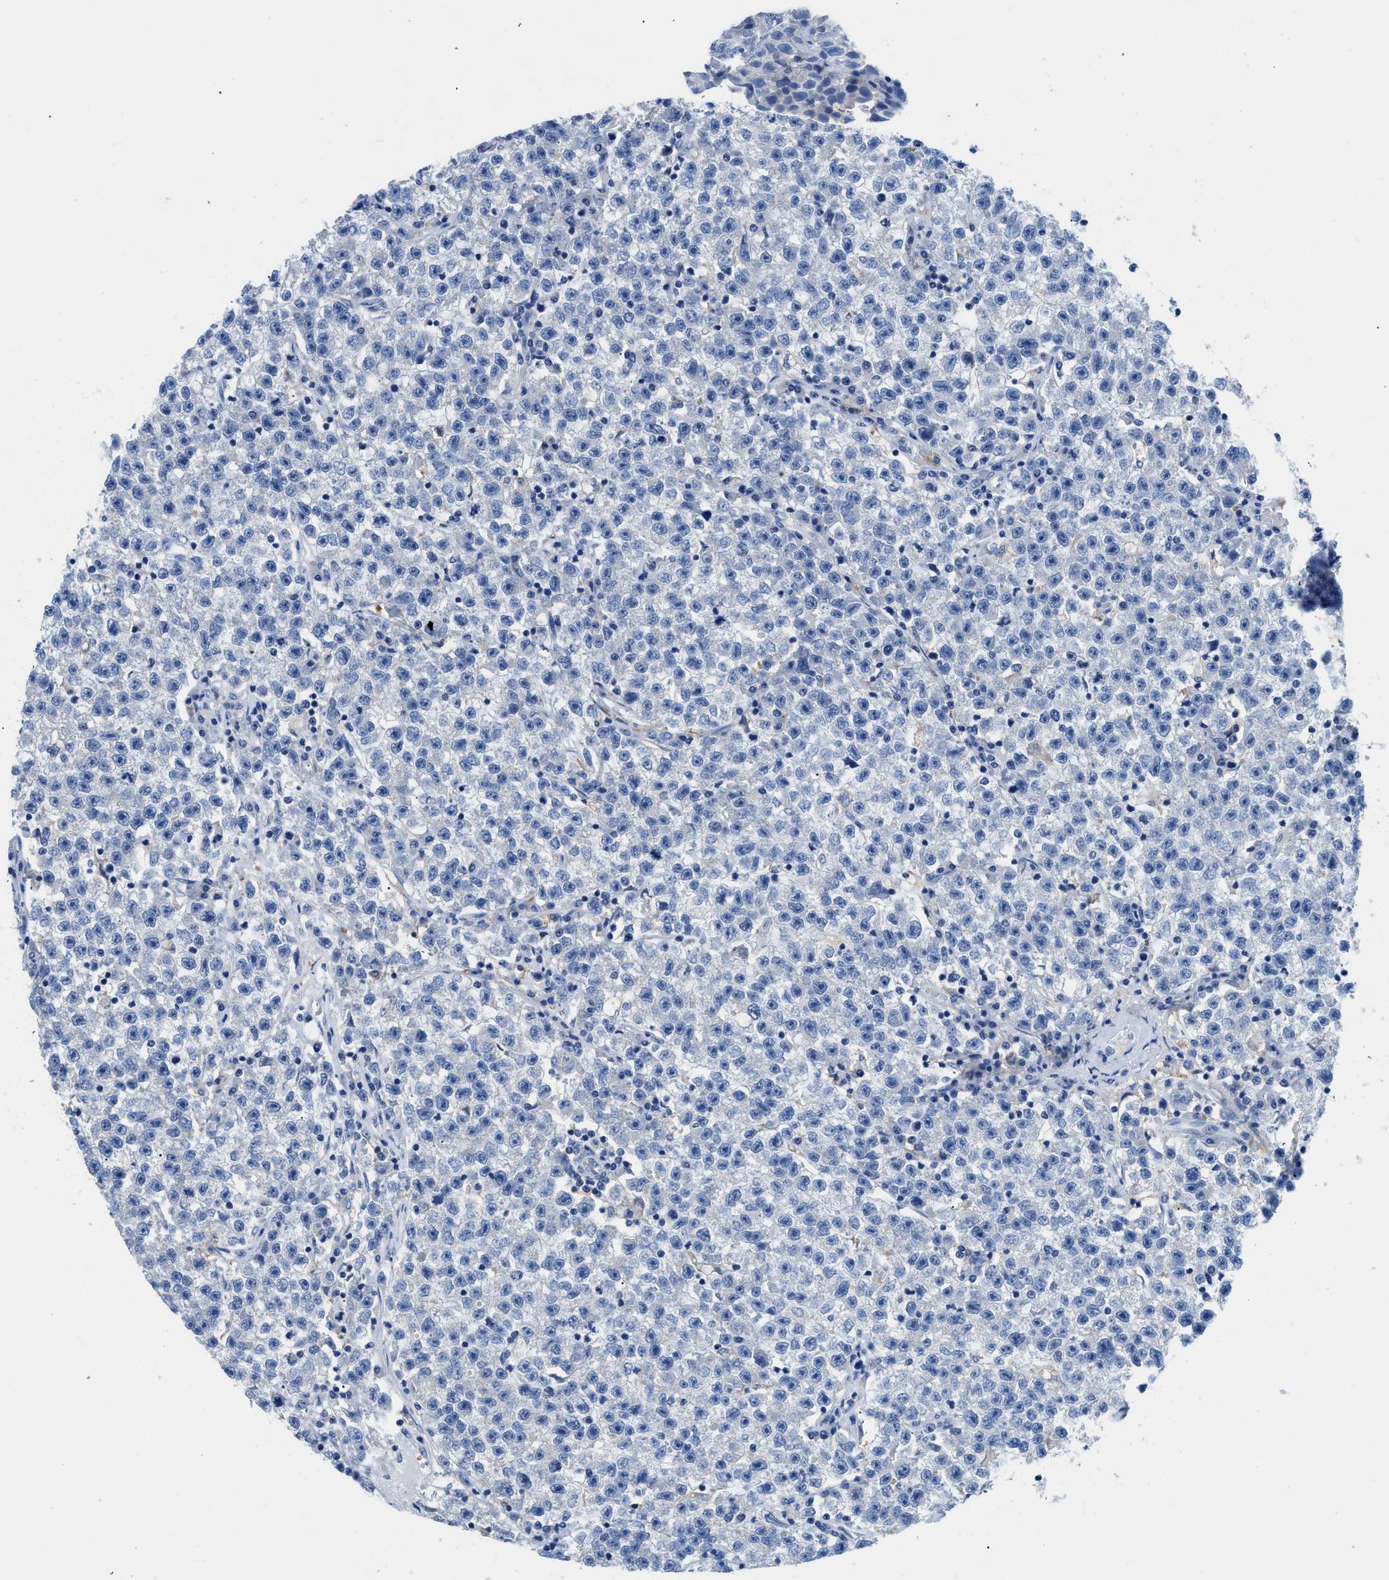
{"staining": {"intensity": "negative", "quantity": "none", "location": "none"}, "tissue": "testis cancer", "cell_type": "Tumor cells", "image_type": "cancer", "snomed": [{"axis": "morphology", "description": "Seminoma, NOS"}, {"axis": "topography", "description": "Testis"}], "caption": "Tumor cells show no significant protein staining in testis cancer.", "gene": "NEB", "patient": {"sex": "male", "age": 22}}